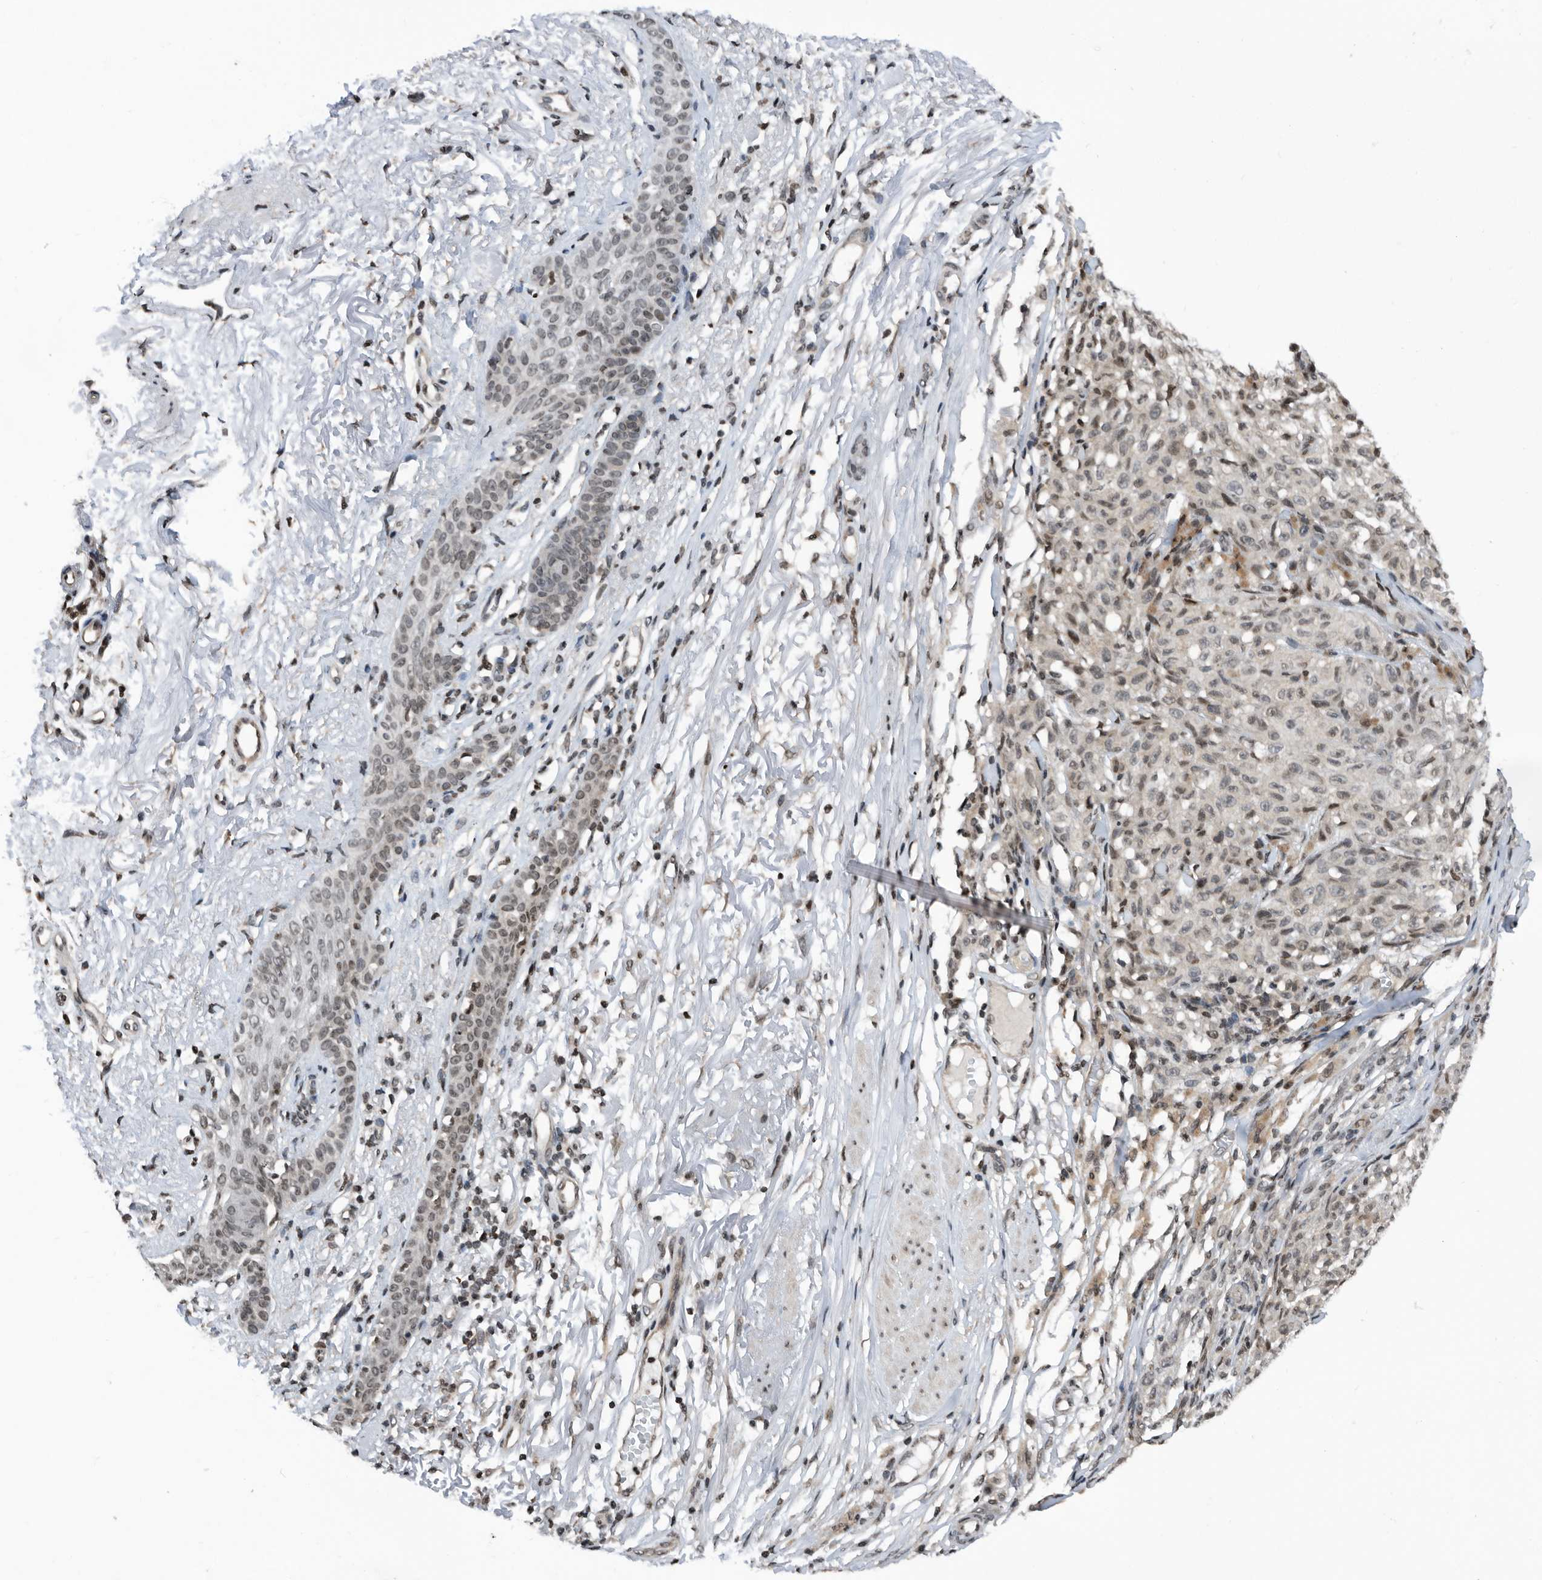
{"staining": {"intensity": "weak", "quantity": "25%-75%", "location": "nuclear"}, "tissue": "melanoma", "cell_type": "Tumor cells", "image_type": "cancer", "snomed": [{"axis": "morphology", "description": "Malignant melanoma, NOS"}, {"axis": "topography", "description": "Skin"}], "caption": "Human malignant melanoma stained with a protein marker displays weak staining in tumor cells.", "gene": "SNRNP48", "patient": {"sex": "female", "age": 82}}